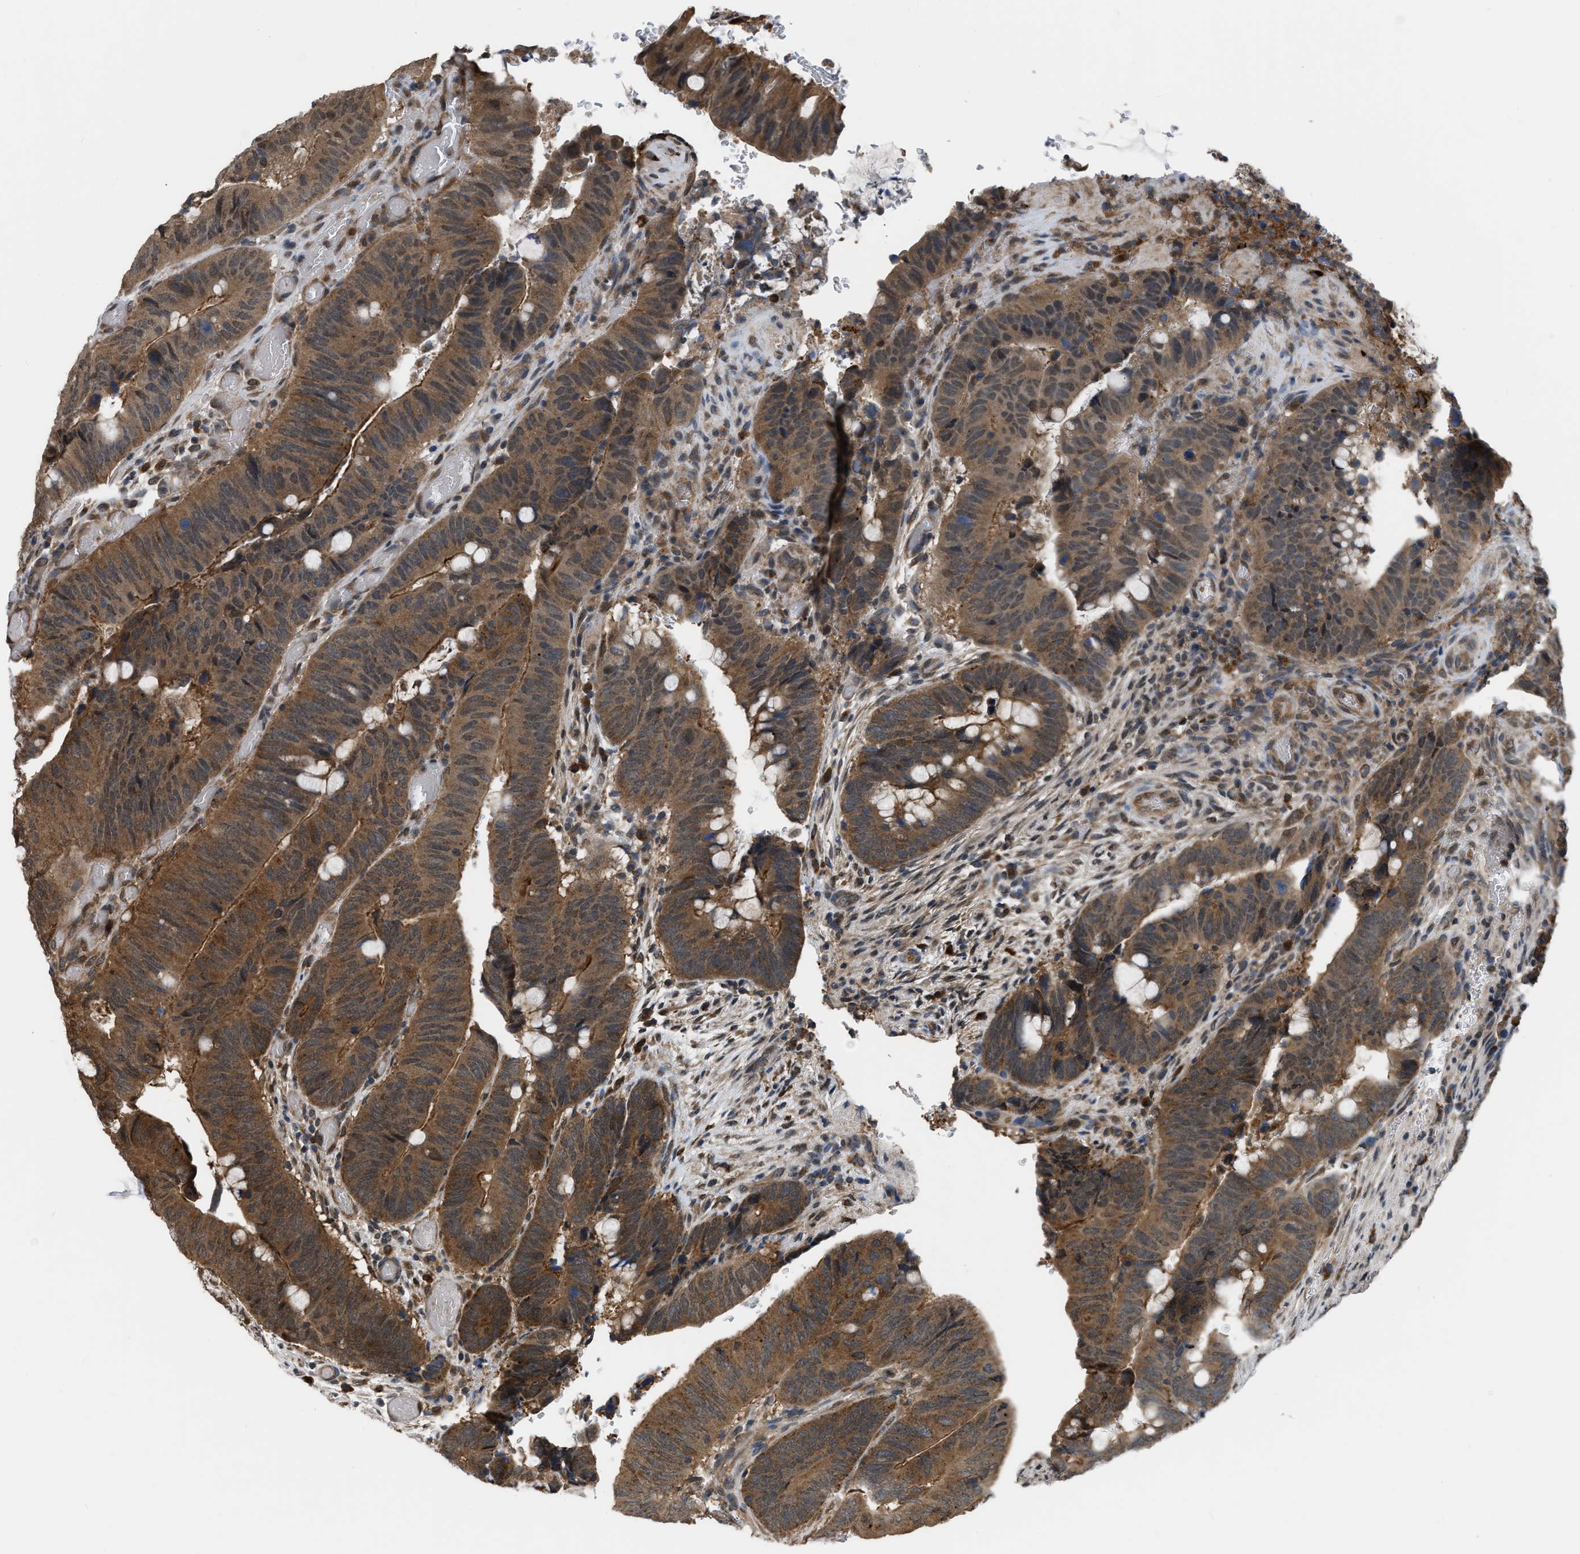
{"staining": {"intensity": "moderate", "quantity": ">75%", "location": "cytoplasmic/membranous"}, "tissue": "colorectal cancer", "cell_type": "Tumor cells", "image_type": "cancer", "snomed": [{"axis": "morphology", "description": "Normal tissue, NOS"}, {"axis": "morphology", "description": "Adenocarcinoma, NOS"}, {"axis": "topography", "description": "Rectum"}], "caption": "Colorectal adenocarcinoma tissue shows moderate cytoplasmic/membranous positivity in approximately >75% of tumor cells, visualized by immunohistochemistry.", "gene": "BCL7C", "patient": {"sex": "male", "age": 92}}